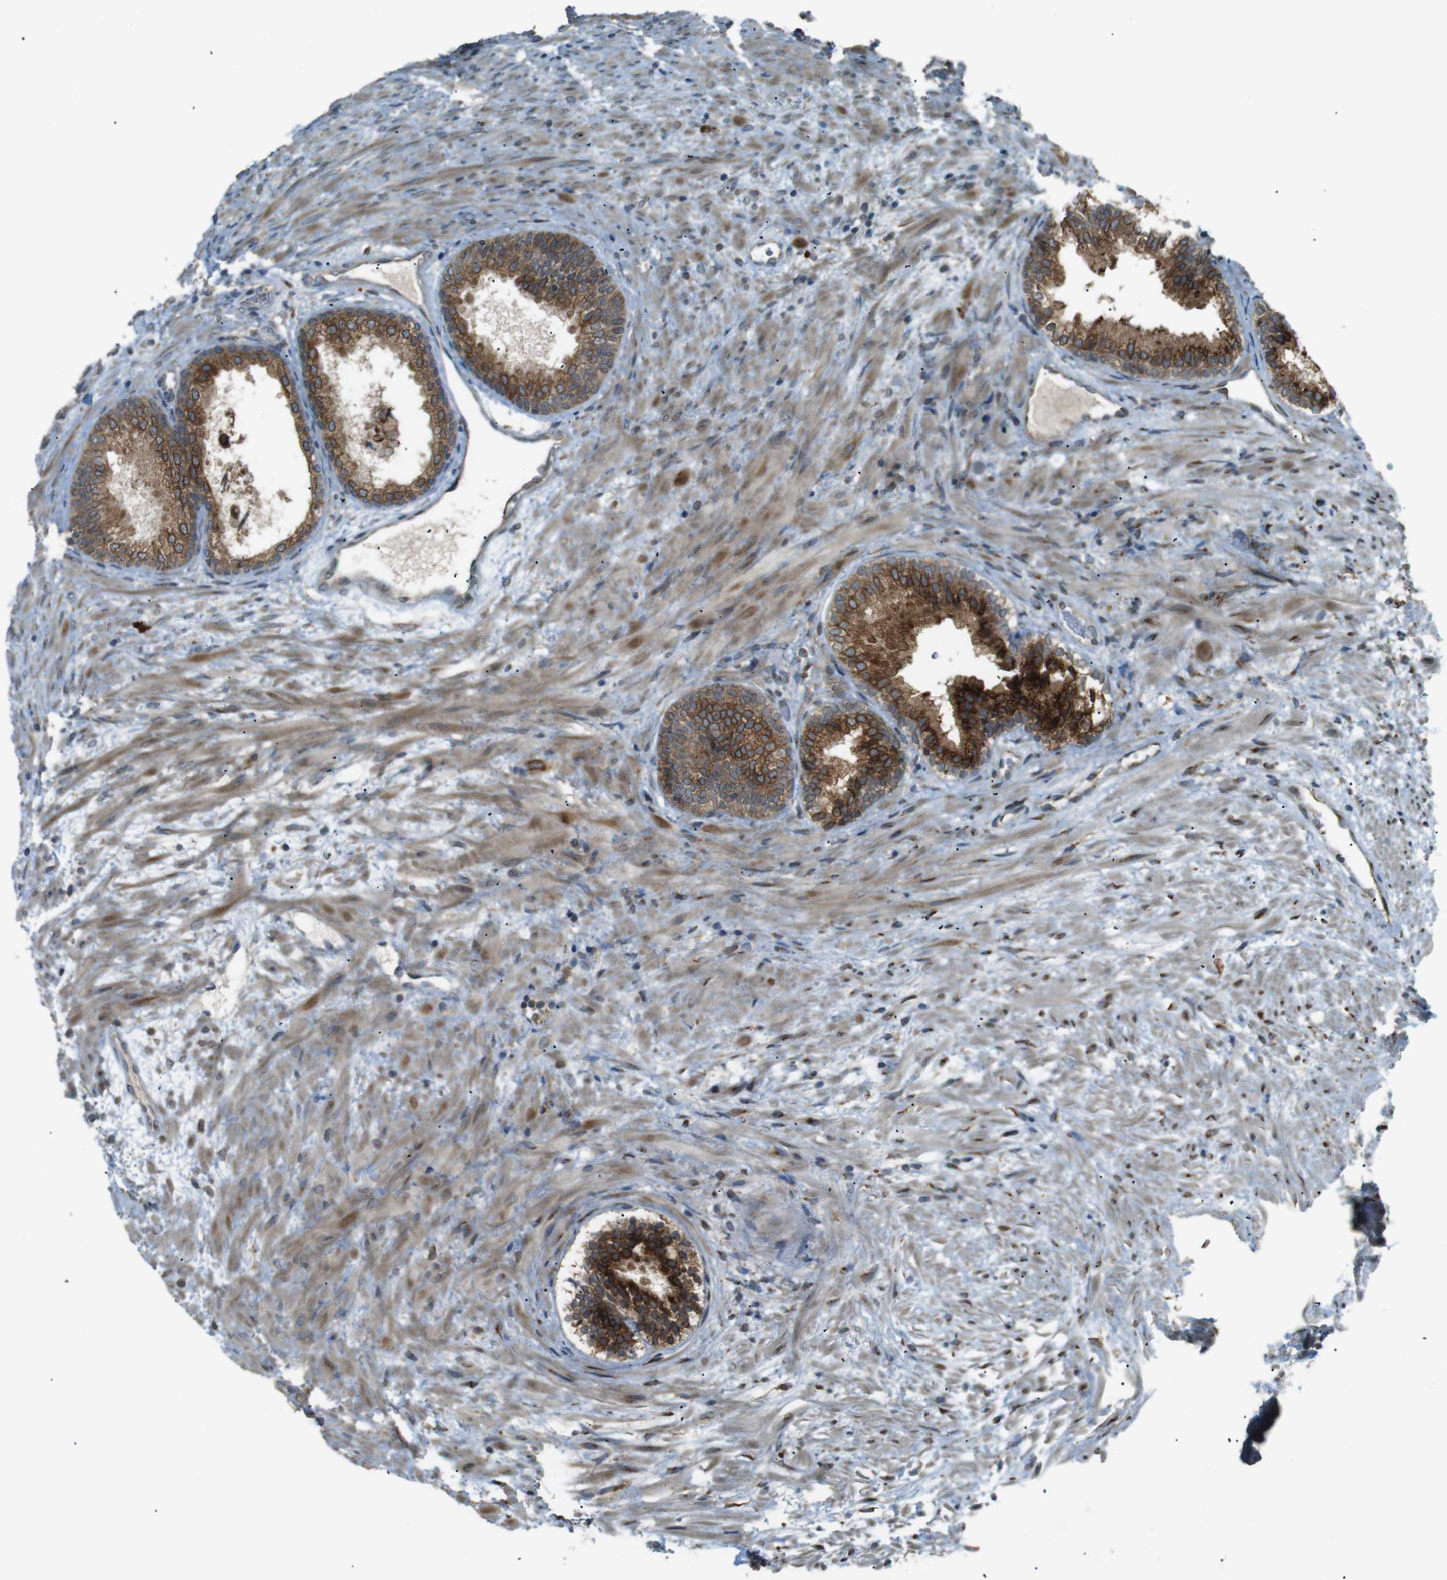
{"staining": {"intensity": "strong", "quantity": ">75%", "location": "cytoplasmic/membranous"}, "tissue": "prostate", "cell_type": "Glandular cells", "image_type": "normal", "snomed": [{"axis": "morphology", "description": "Normal tissue, NOS"}, {"axis": "topography", "description": "Prostate"}], "caption": "Normal prostate shows strong cytoplasmic/membranous staining in about >75% of glandular cells, visualized by immunohistochemistry. Using DAB (3,3'-diaminobenzidine) (brown) and hematoxylin (blue) stains, captured at high magnification using brightfield microscopy.", "gene": "TMED4", "patient": {"sex": "male", "age": 76}}